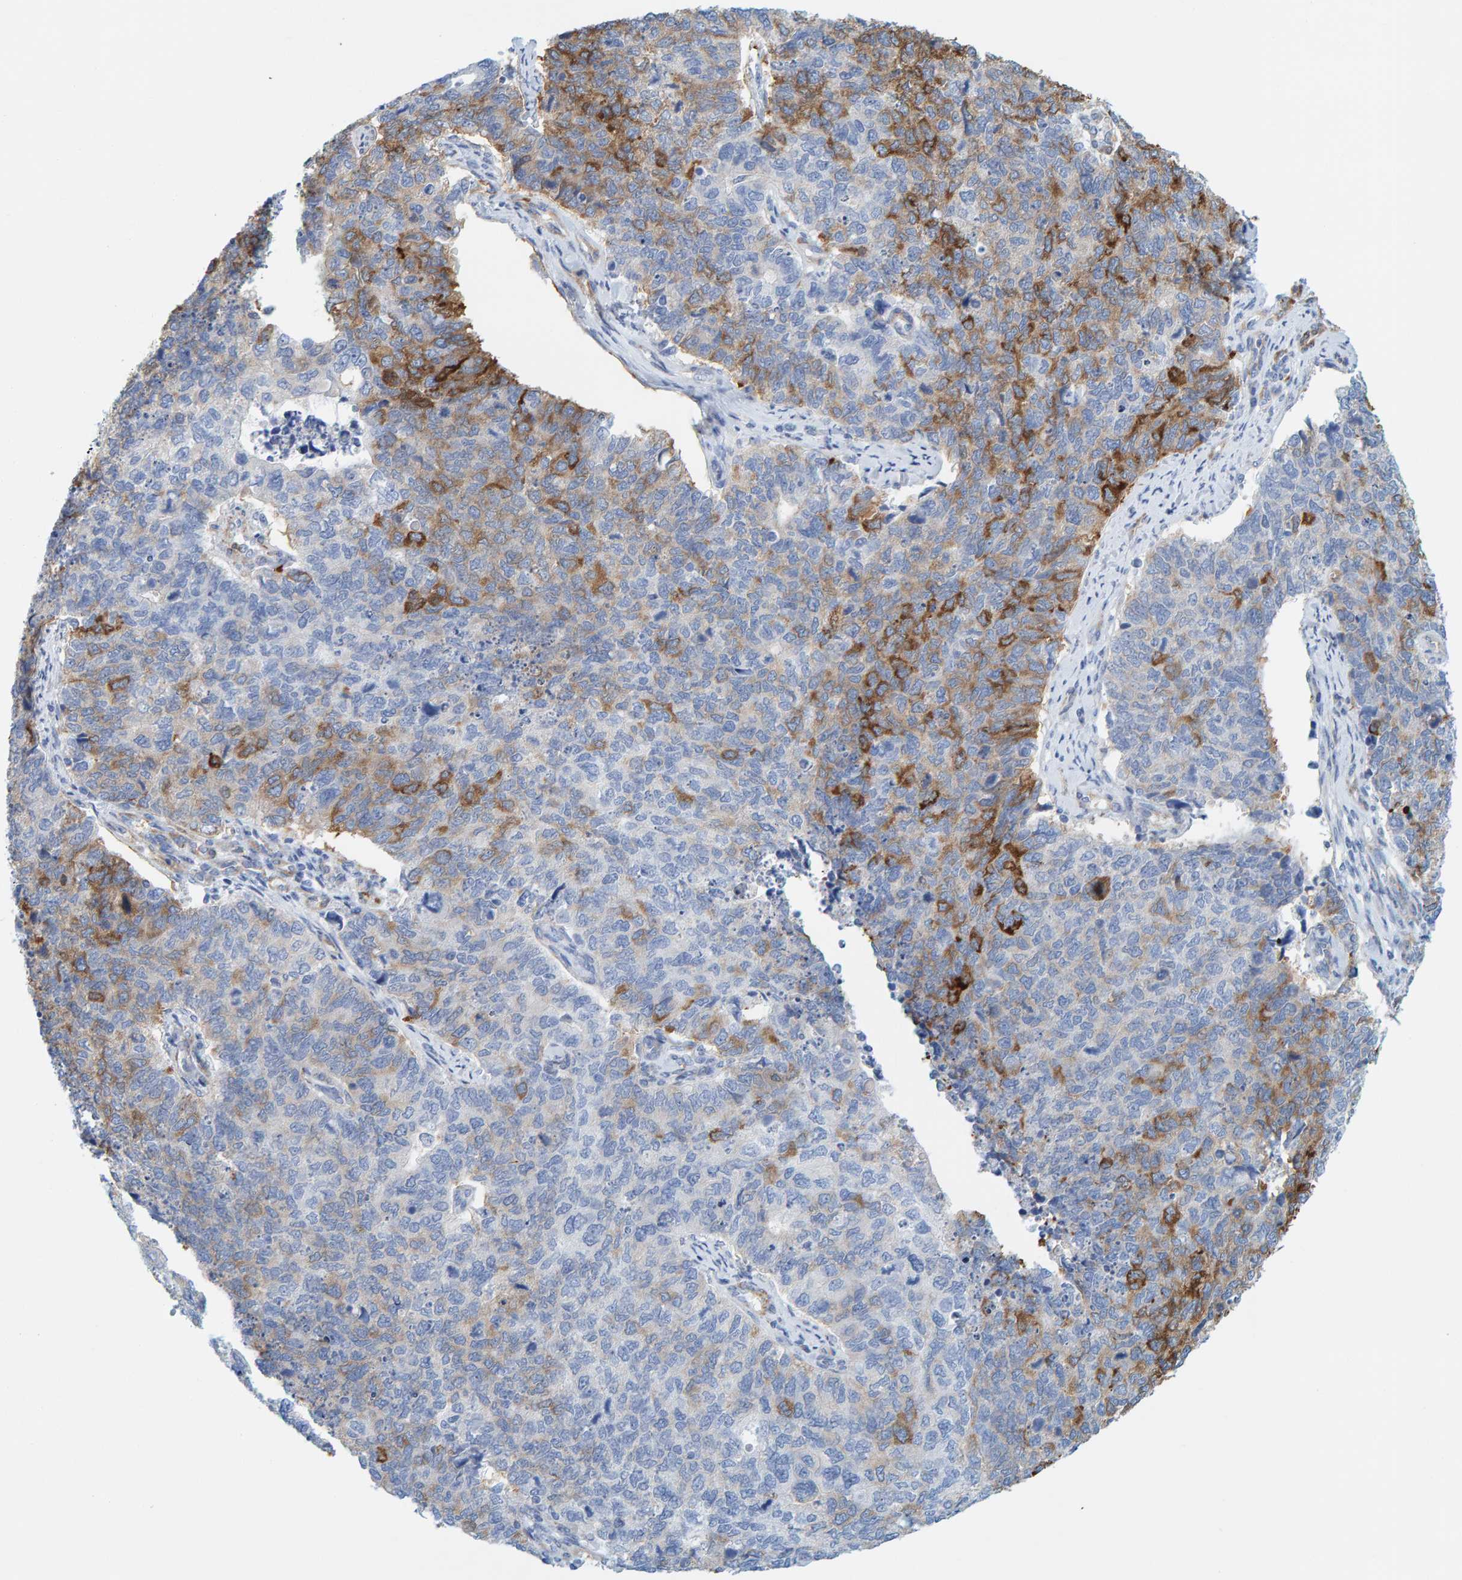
{"staining": {"intensity": "strong", "quantity": "<25%", "location": "cytoplasmic/membranous"}, "tissue": "cervical cancer", "cell_type": "Tumor cells", "image_type": "cancer", "snomed": [{"axis": "morphology", "description": "Squamous cell carcinoma, NOS"}, {"axis": "topography", "description": "Cervix"}], "caption": "There is medium levels of strong cytoplasmic/membranous positivity in tumor cells of squamous cell carcinoma (cervical), as demonstrated by immunohistochemical staining (brown color).", "gene": "MAP1B", "patient": {"sex": "female", "age": 63}}